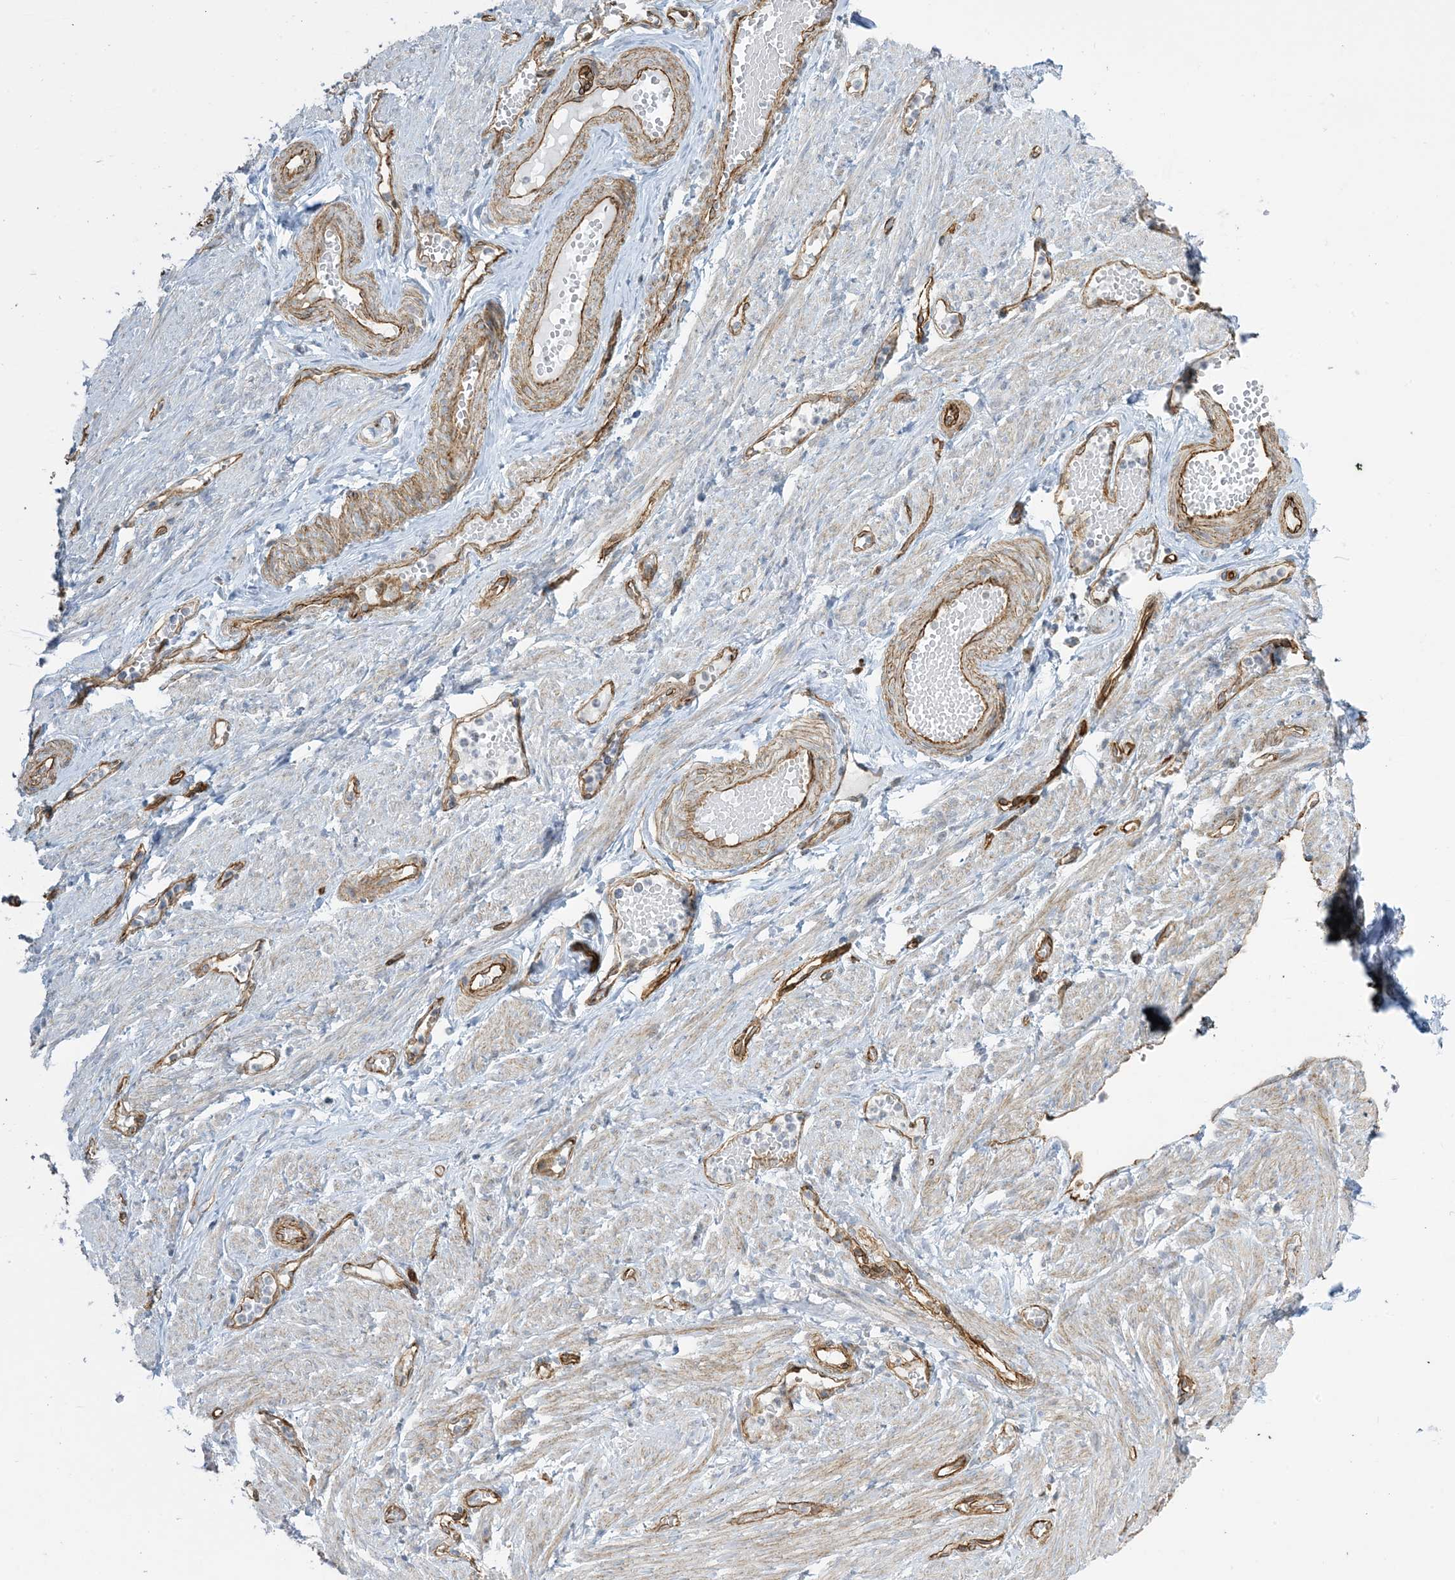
{"staining": {"intensity": "weak", "quantity": "25%-75%", "location": "cytoplasmic/membranous"}, "tissue": "adipose tissue", "cell_type": "Adipocytes", "image_type": "normal", "snomed": [{"axis": "morphology", "description": "Normal tissue, NOS"}, {"axis": "topography", "description": "Smooth muscle"}, {"axis": "topography", "description": "Peripheral nerve tissue"}], "caption": "A high-resolution histopathology image shows IHC staining of normal adipose tissue, which exhibits weak cytoplasmic/membranous staining in about 25%-75% of adipocytes.", "gene": "AGA", "patient": {"sex": "female", "age": 39}}